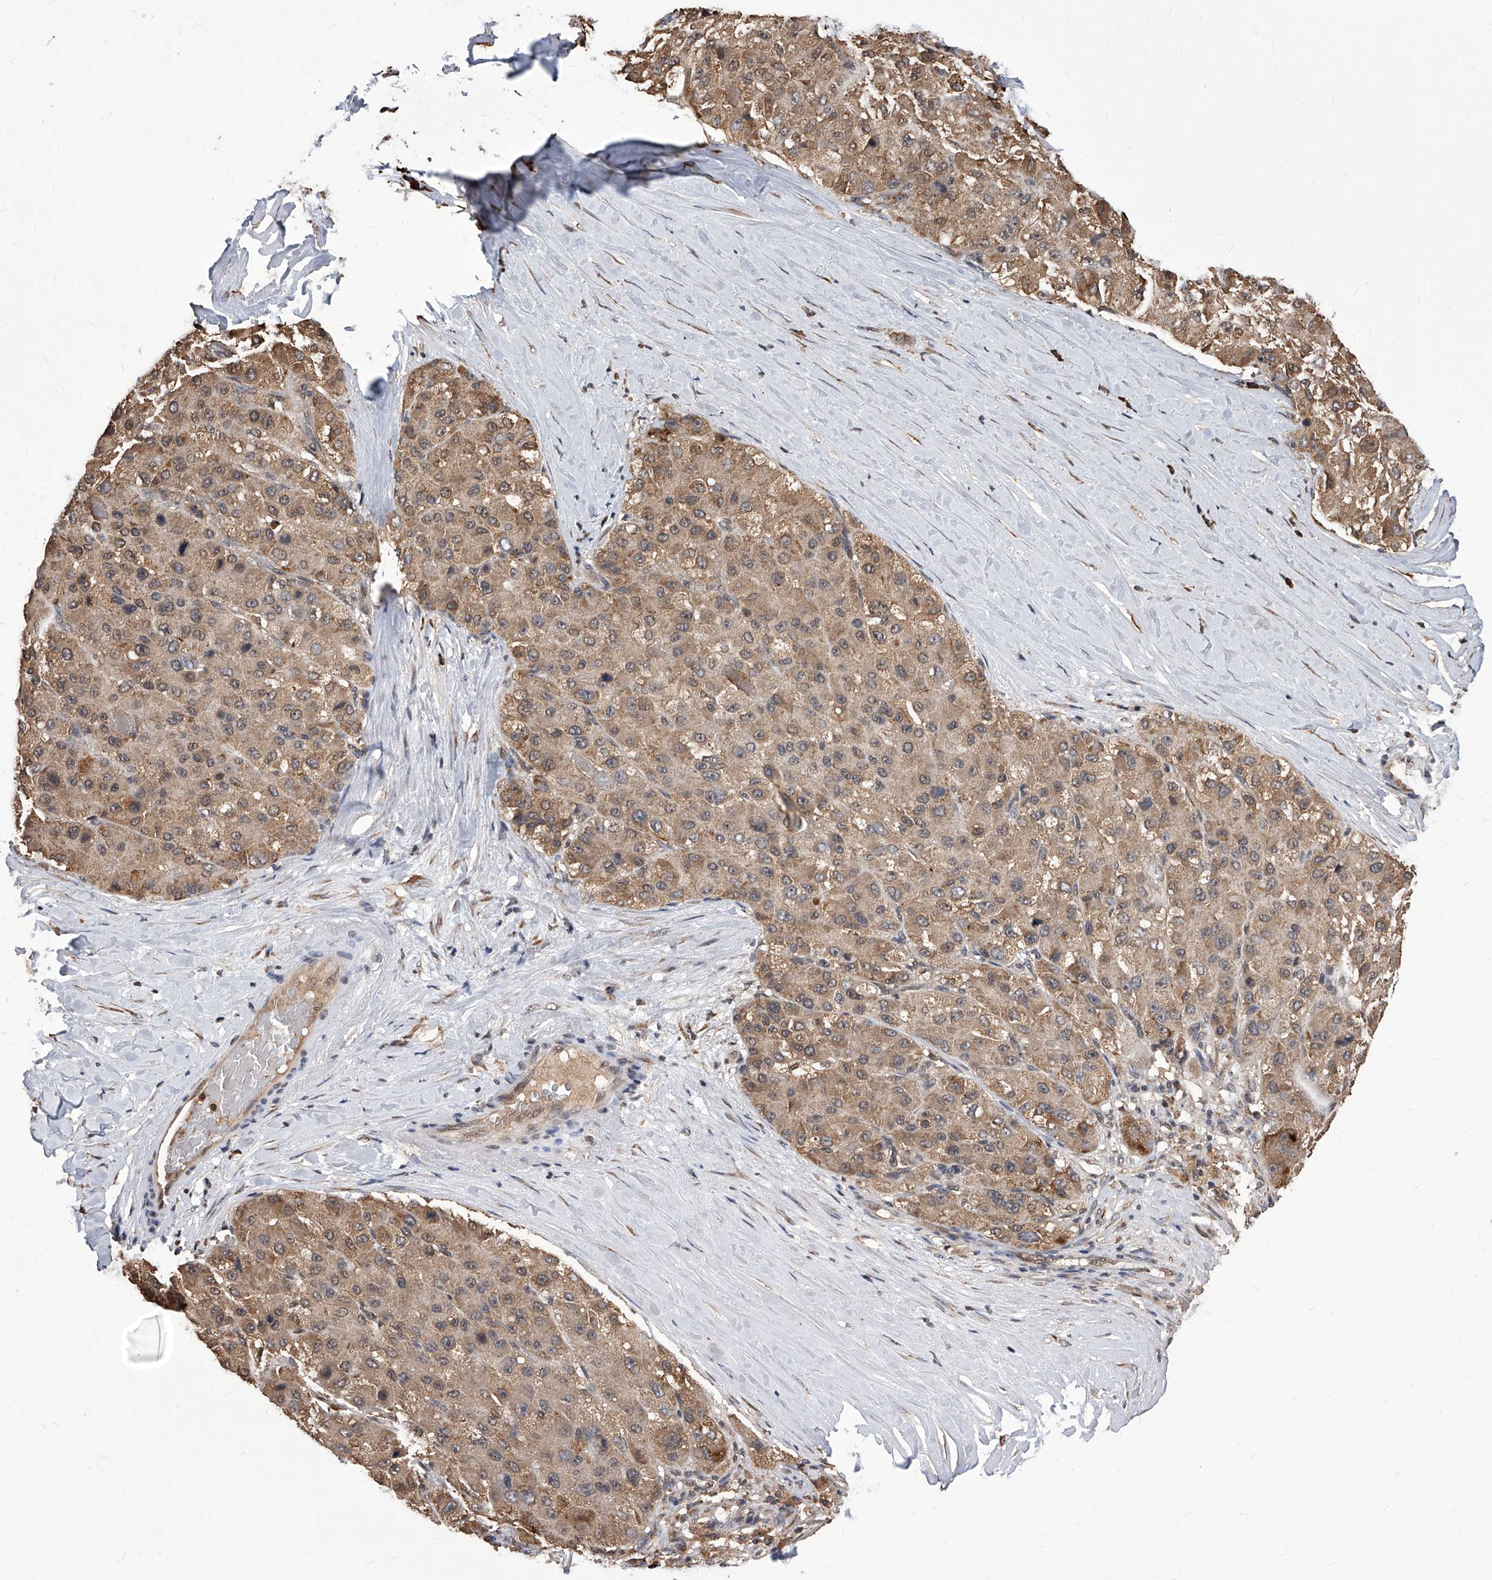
{"staining": {"intensity": "moderate", "quantity": ">75%", "location": "cytoplasmic/membranous"}, "tissue": "liver cancer", "cell_type": "Tumor cells", "image_type": "cancer", "snomed": [{"axis": "morphology", "description": "Carcinoma, Hepatocellular, NOS"}, {"axis": "topography", "description": "Liver"}], "caption": "Immunohistochemistry histopathology image of liver hepatocellular carcinoma stained for a protein (brown), which demonstrates medium levels of moderate cytoplasmic/membranous positivity in approximately >75% of tumor cells.", "gene": "ID1", "patient": {"sex": "male", "age": 80}}